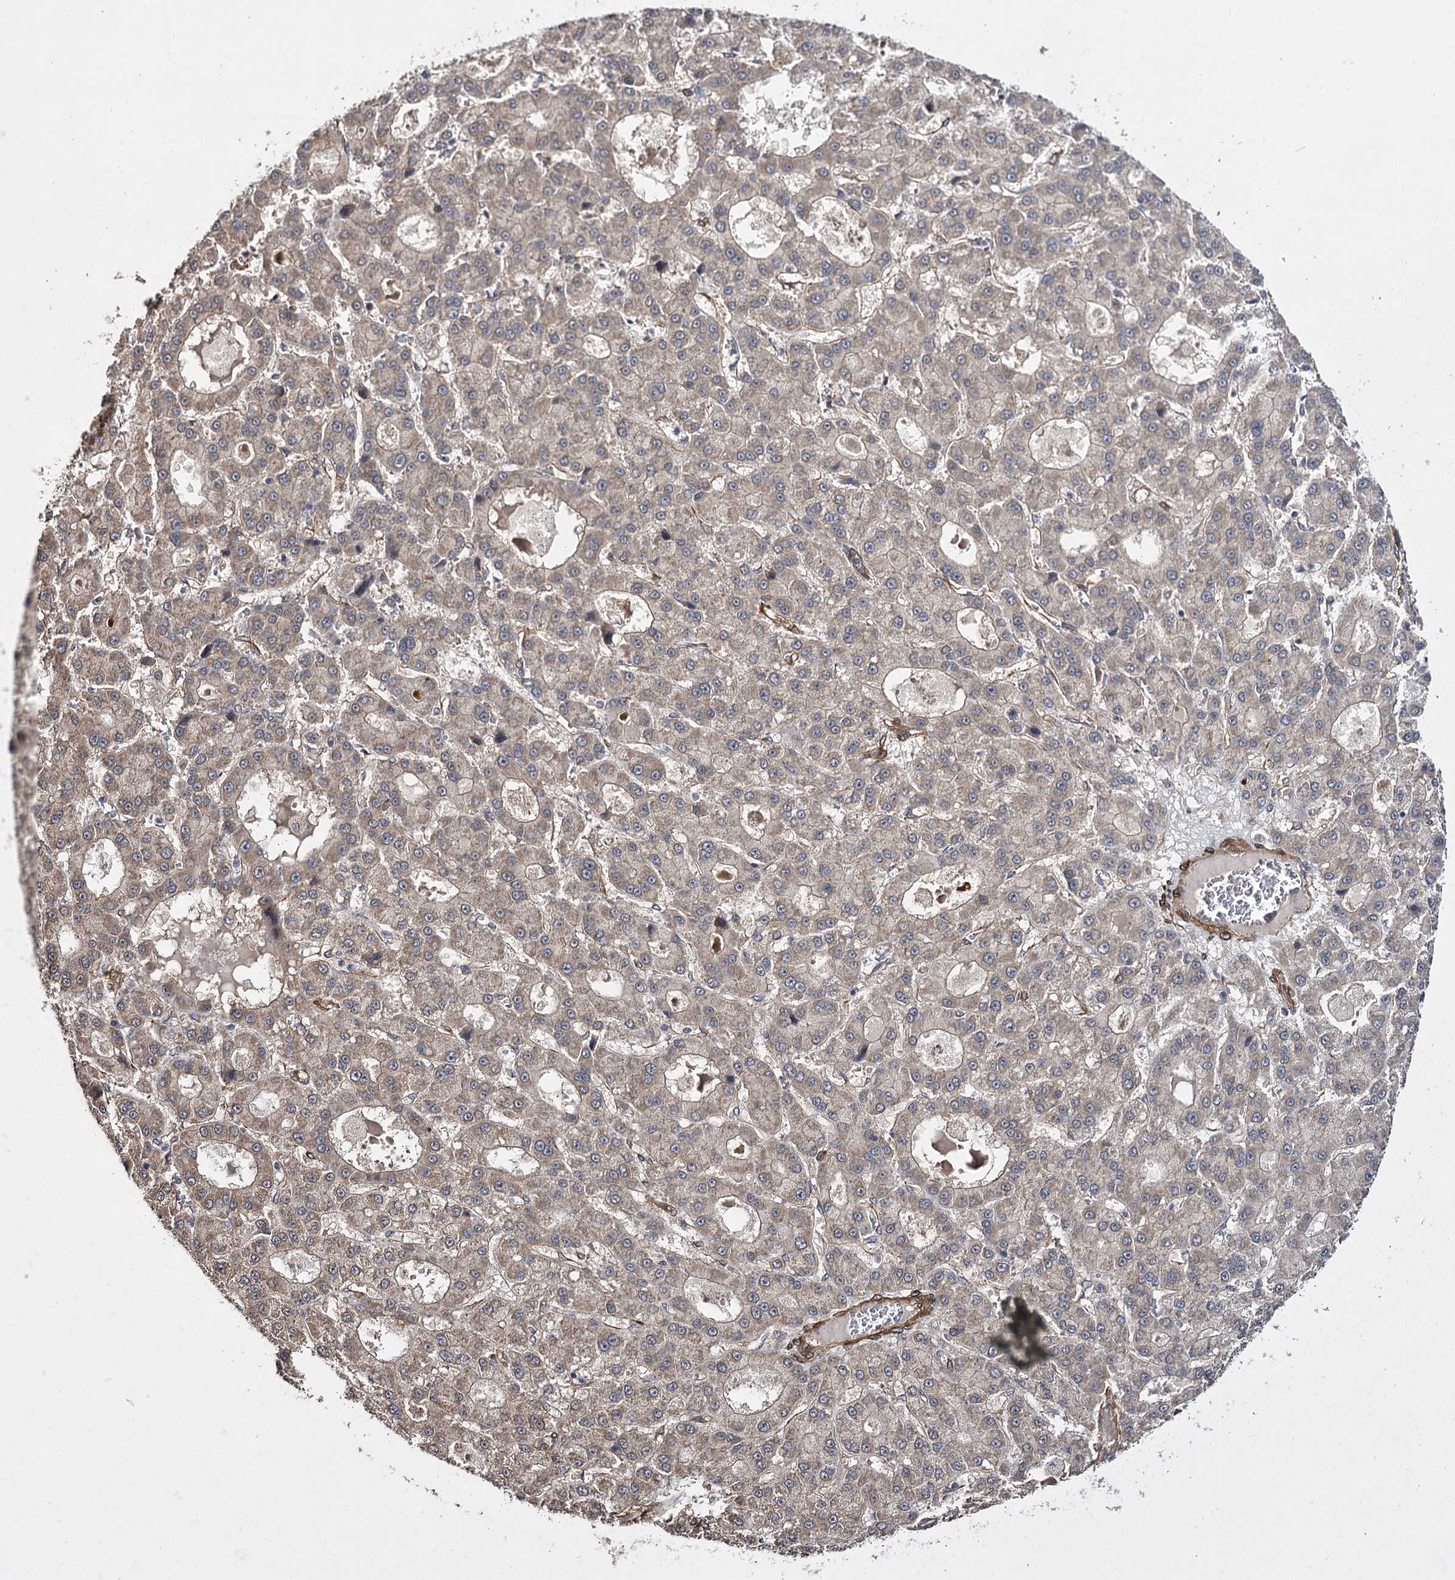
{"staining": {"intensity": "weak", "quantity": ">75%", "location": "cytoplasmic/membranous"}, "tissue": "liver cancer", "cell_type": "Tumor cells", "image_type": "cancer", "snomed": [{"axis": "morphology", "description": "Carcinoma, Hepatocellular, NOS"}, {"axis": "topography", "description": "Liver"}], "caption": "Weak cytoplasmic/membranous staining for a protein is appreciated in approximately >75% of tumor cells of liver cancer using IHC.", "gene": "MYO1C", "patient": {"sex": "male", "age": 70}}